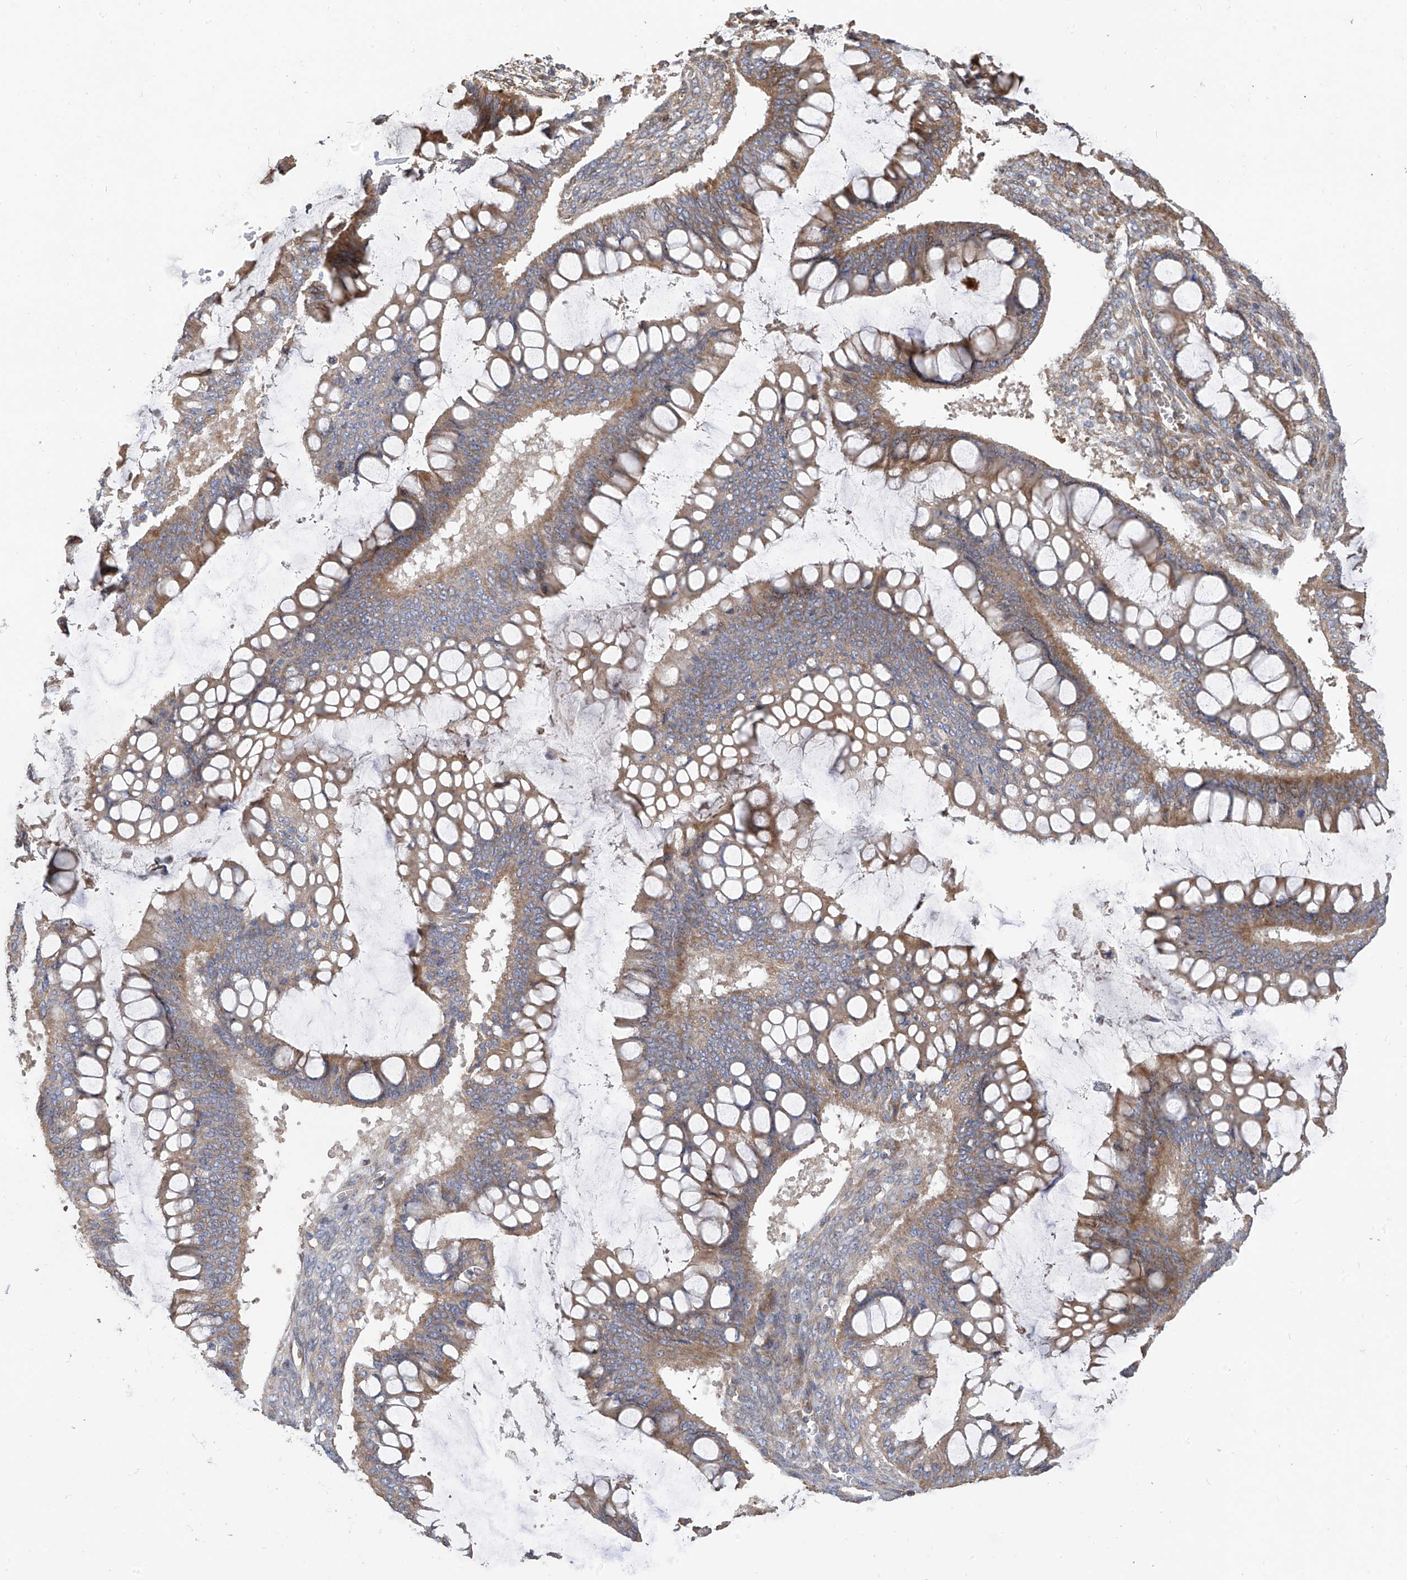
{"staining": {"intensity": "moderate", "quantity": "25%-75%", "location": "cytoplasmic/membranous"}, "tissue": "ovarian cancer", "cell_type": "Tumor cells", "image_type": "cancer", "snomed": [{"axis": "morphology", "description": "Cystadenocarcinoma, mucinous, NOS"}, {"axis": "topography", "description": "Ovary"}], "caption": "An image of human mucinous cystadenocarcinoma (ovarian) stained for a protein demonstrates moderate cytoplasmic/membranous brown staining in tumor cells.", "gene": "SLC43A3", "patient": {"sex": "female", "age": 73}}